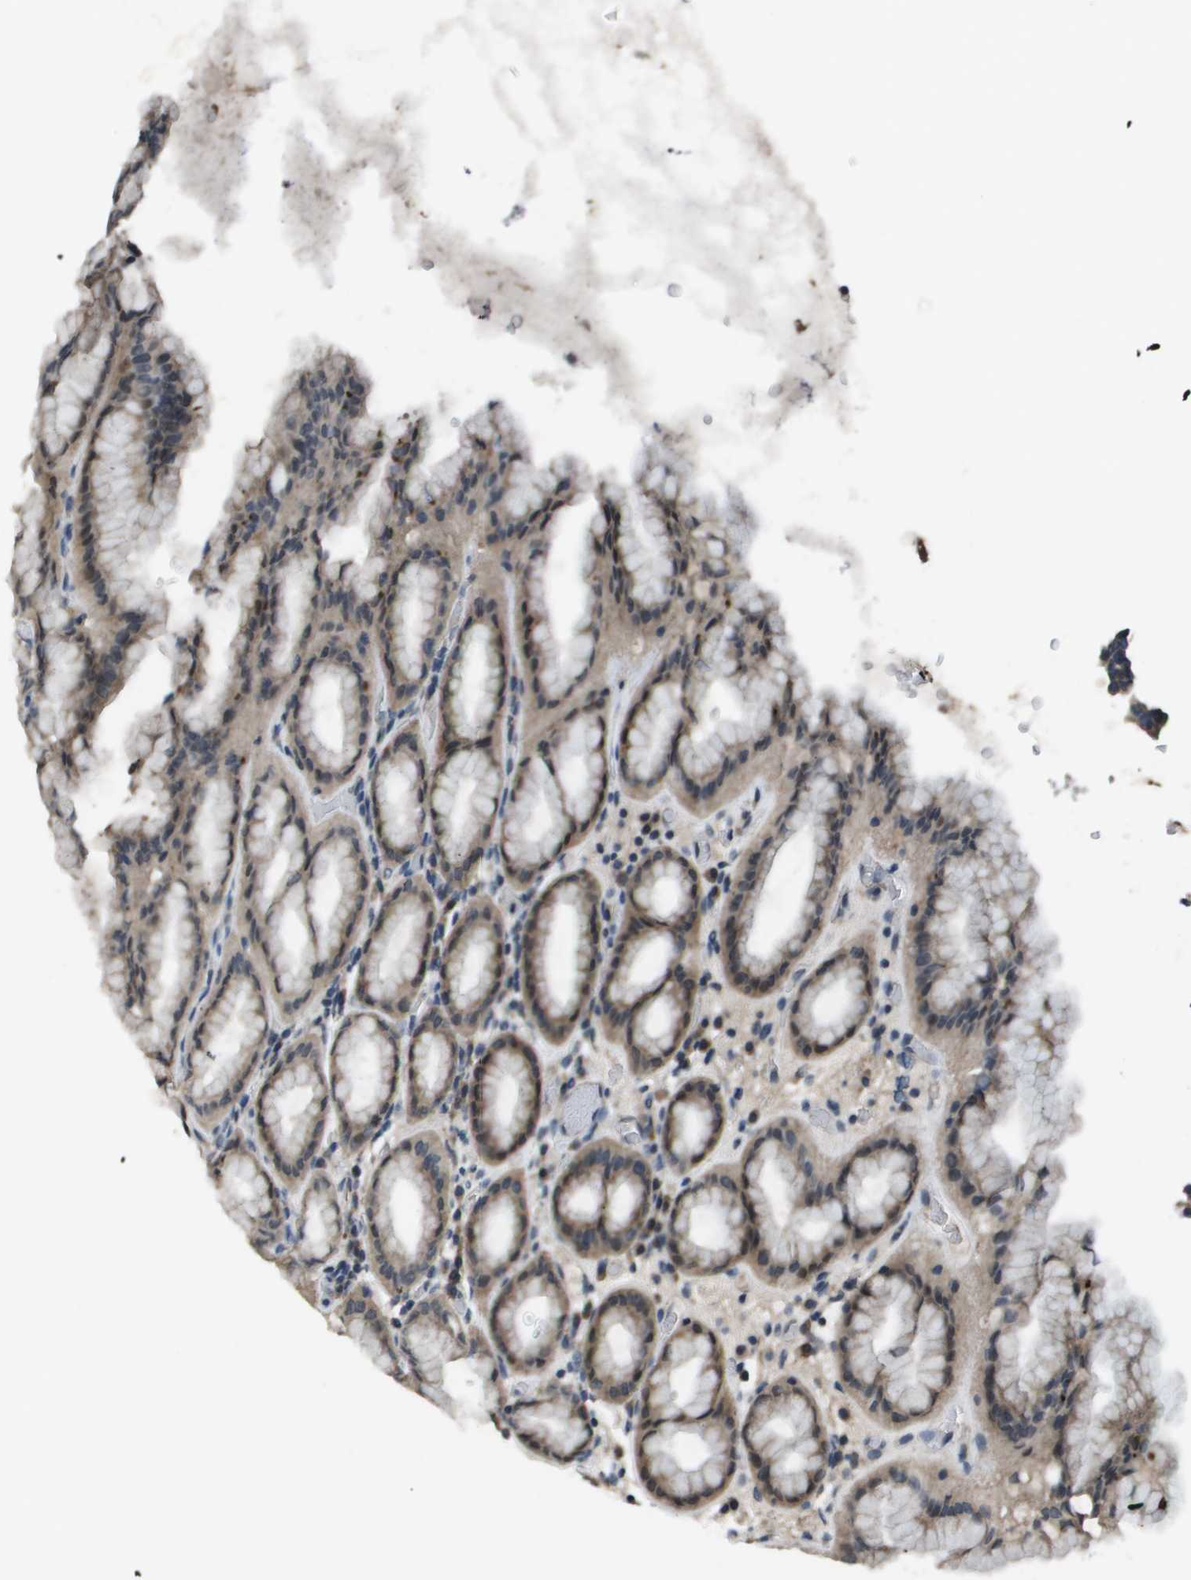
{"staining": {"intensity": "weak", "quantity": ">75%", "location": "cytoplasmic/membranous"}, "tissue": "stomach", "cell_type": "Glandular cells", "image_type": "normal", "snomed": [{"axis": "morphology", "description": "Normal tissue, NOS"}, {"axis": "topography", "description": "Stomach, upper"}], "caption": "A photomicrograph of stomach stained for a protein displays weak cytoplasmic/membranous brown staining in glandular cells. The staining was performed using DAB, with brown indicating positive protein expression. Nuclei are stained blue with hematoxylin.", "gene": "GOSR2", "patient": {"sex": "male", "age": 68}}